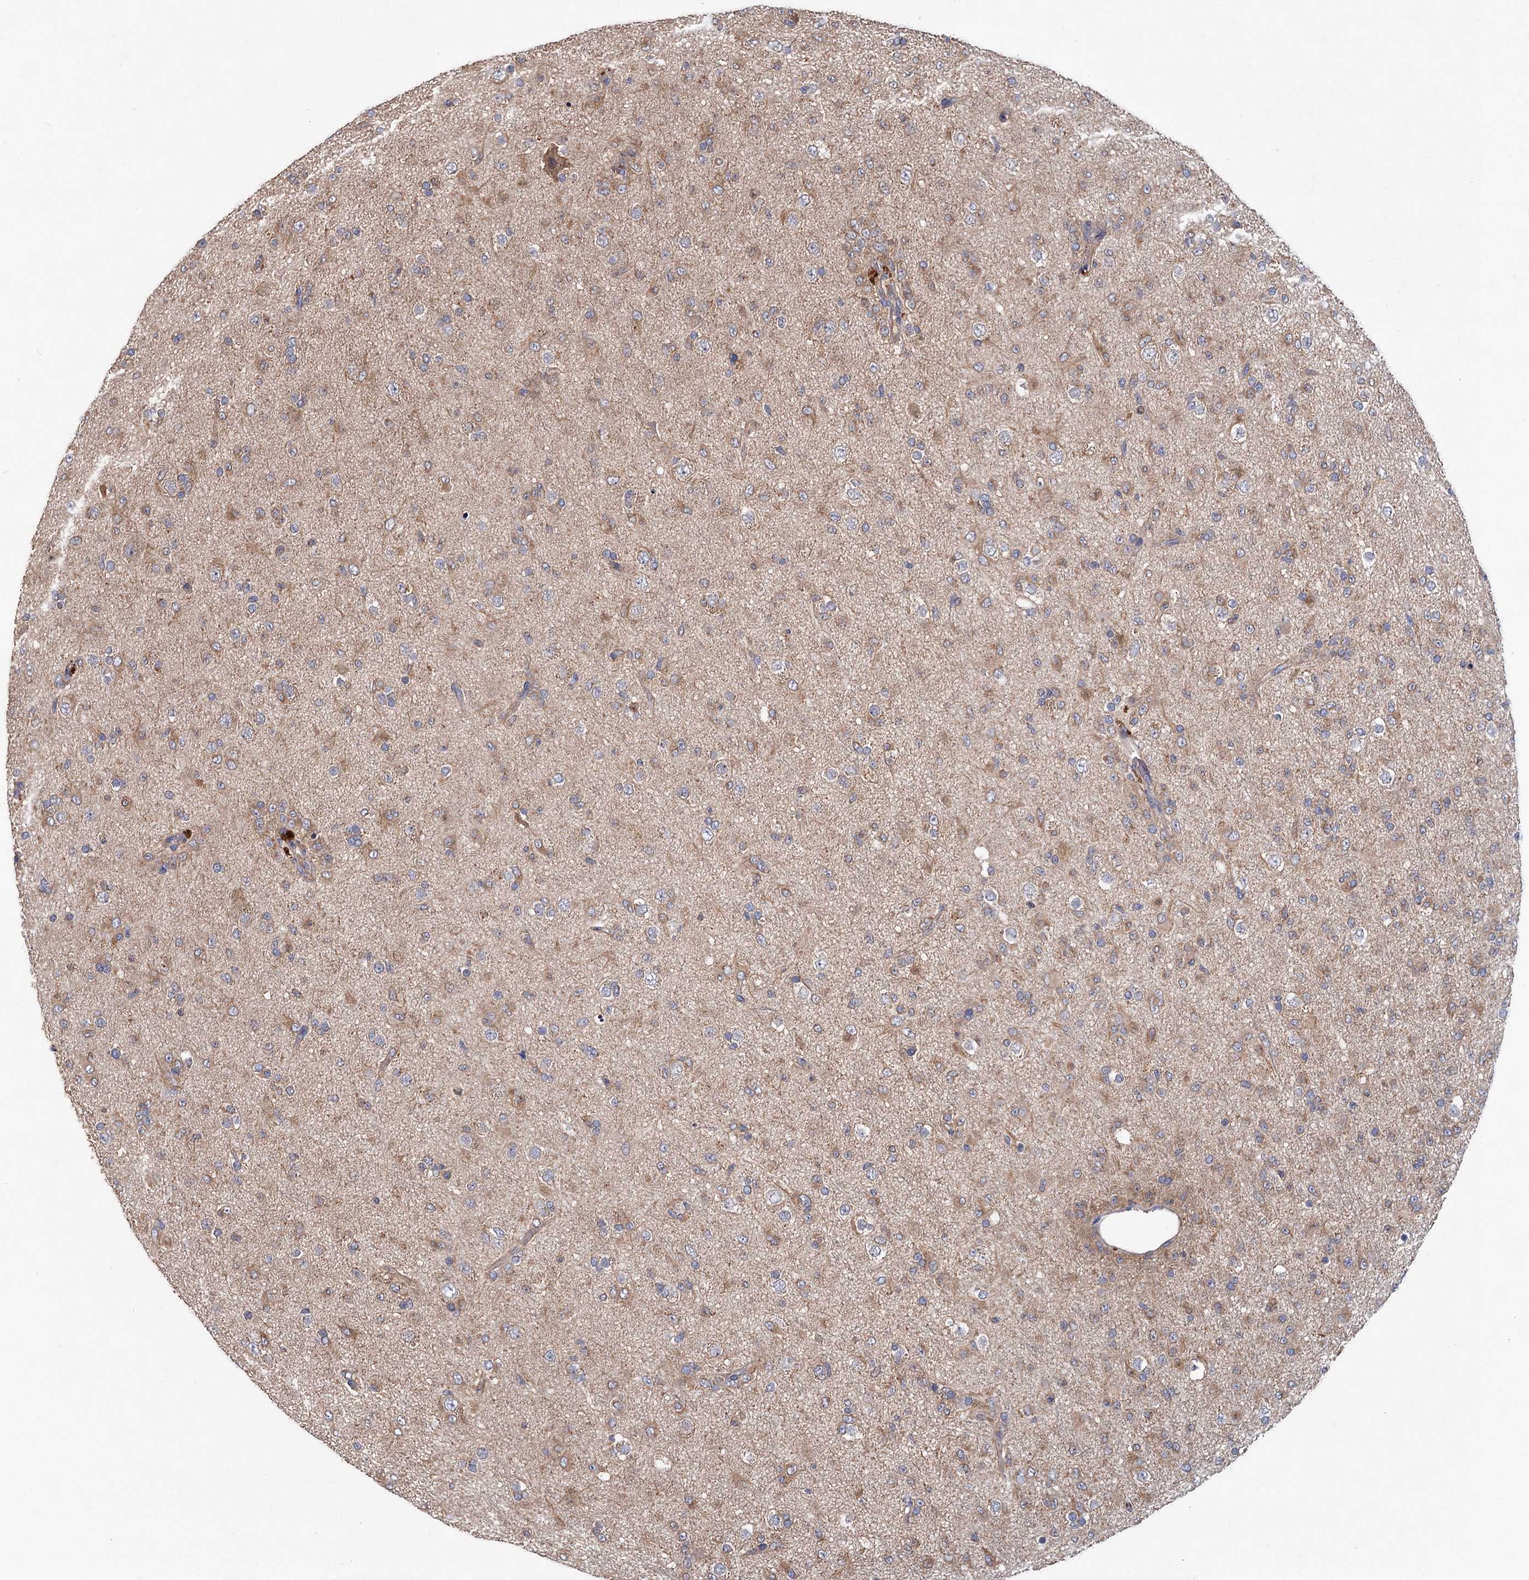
{"staining": {"intensity": "weak", "quantity": "25%-75%", "location": "cytoplasmic/membranous"}, "tissue": "glioma", "cell_type": "Tumor cells", "image_type": "cancer", "snomed": [{"axis": "morphology", "description": "Glioma, malignant, Low grade"}, {"axis": "topography", "description": "Brain"}], "caption": "Human low-grade glioma (malignant) stained with a brown dye shows weak cytoplasmic/membranous positive staining in approximately 25%-75% of tumor cells.", "gene": "MTRR", "patient": {"sex": "male", "age": 65}}